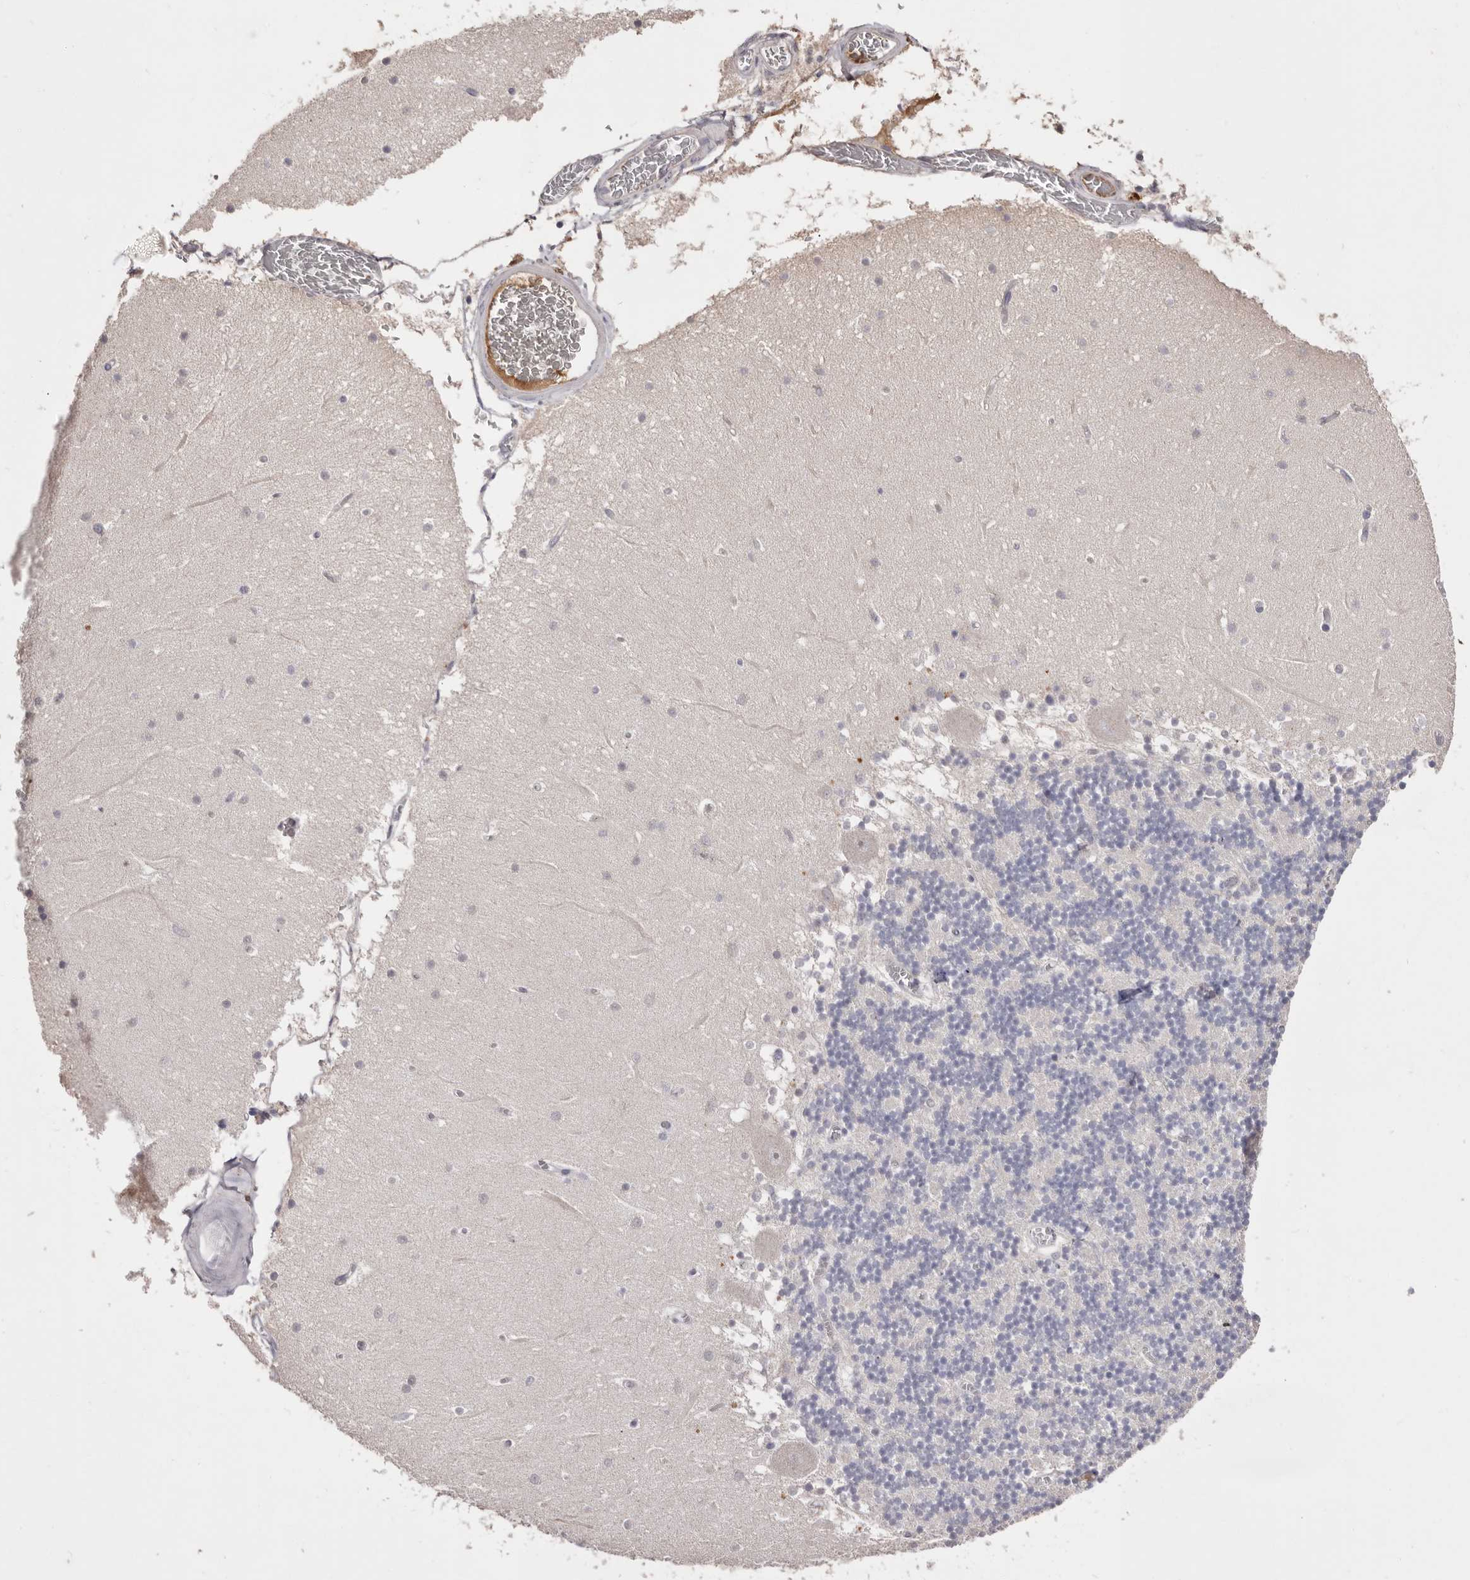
{"staining": {"intensity": "negative", "quantity": "none", "location": "none"}, "tissue": "cerebellum", "cell_type": "Cells in granular layer", "image_type": "normal", "snomed": [{"axis": "morphology", "description": "Normal tissue, NOS"}, {"axis": "topography", "description": "Cerebellum"}], "caption": "Immunohistochemical staining of normal cerebellum reveals no significant staining in cells in granular layer.", "gene": "HCAR2", "patient": {"sex": "female", "age": 28}}